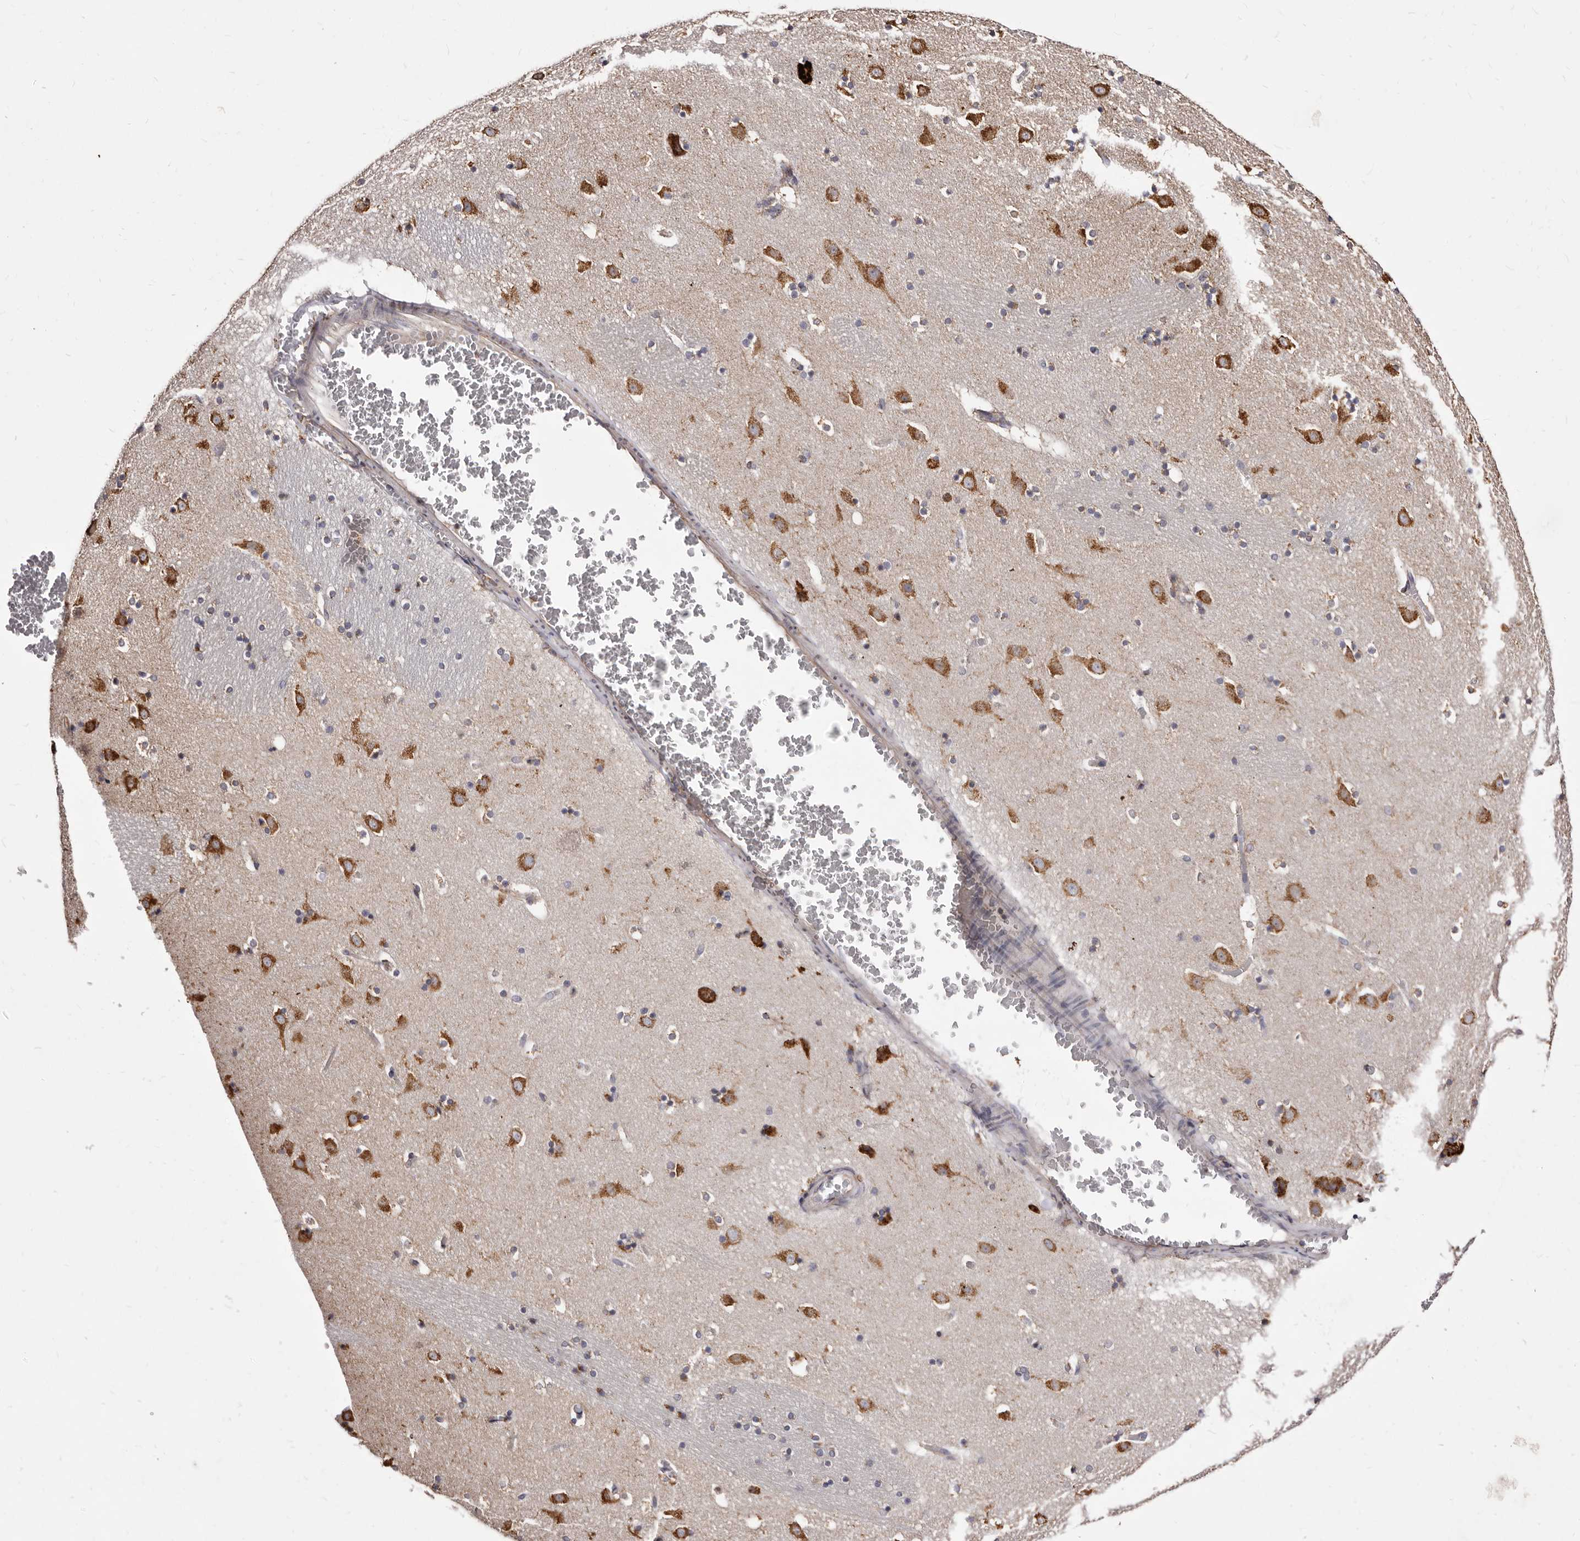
{"staining": {"intensity": "moderate", "quantity": "<25%", "location": "cytoplasmic/membranous"}, "tissue": "caudate", "cell_type": "Glial cells", "image_type": "normal", "snomed": [{"axis": "morphology", "description": "Normal tissue, NOS"}, {"axis": "topography", "description": "Lateral ventricle wall"}], "caption": "Caudate stained for a protein (brown) displays moderate cytoplasmic/membranous positive expression in approximately <25% of glial cells.", "gene": "ACBD6", "patient": {"sex": "male", "age": 45}}